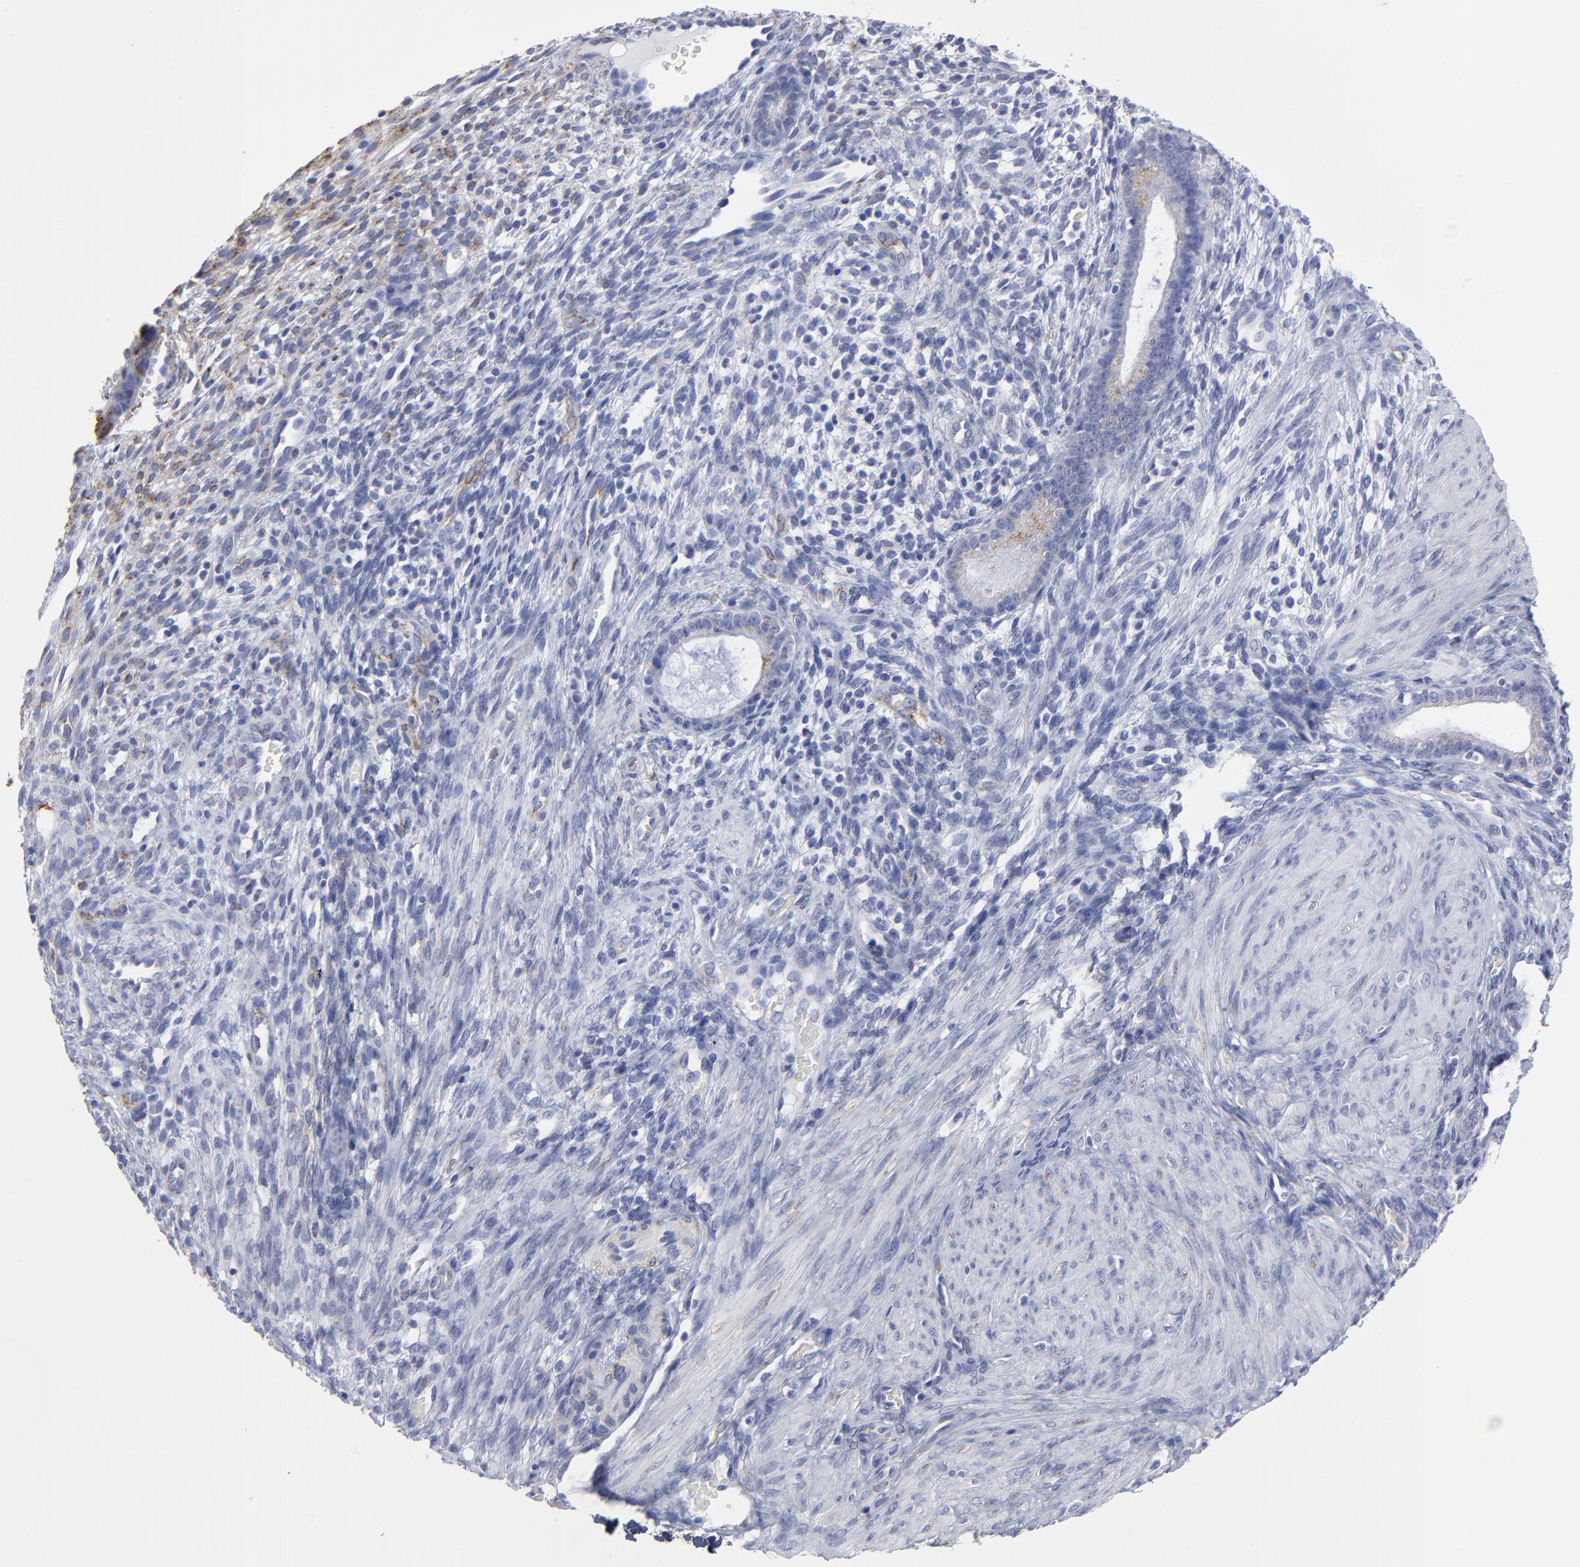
{"staining": {"intensity": "weak", "quantity": "<25%", "location": "cytoplasmic/membranous"}, "tissue": "endometrium", "cell_type": "Cells in endometrial stroma", "image_type": "normal", "snomed": [{"axis": "morphology", "description": "Normal tissue, NOS"}, {"axis": "topography", "description": "Endometrium"}], "caption": "High power microscopy image of an immunohistochemistry histopathology image of unremarkable endometrium, revealing no significant expression in cells in endometrial stroma.", "gene": "CNTN3", "patient": {"sex": "female", "age": 72}}